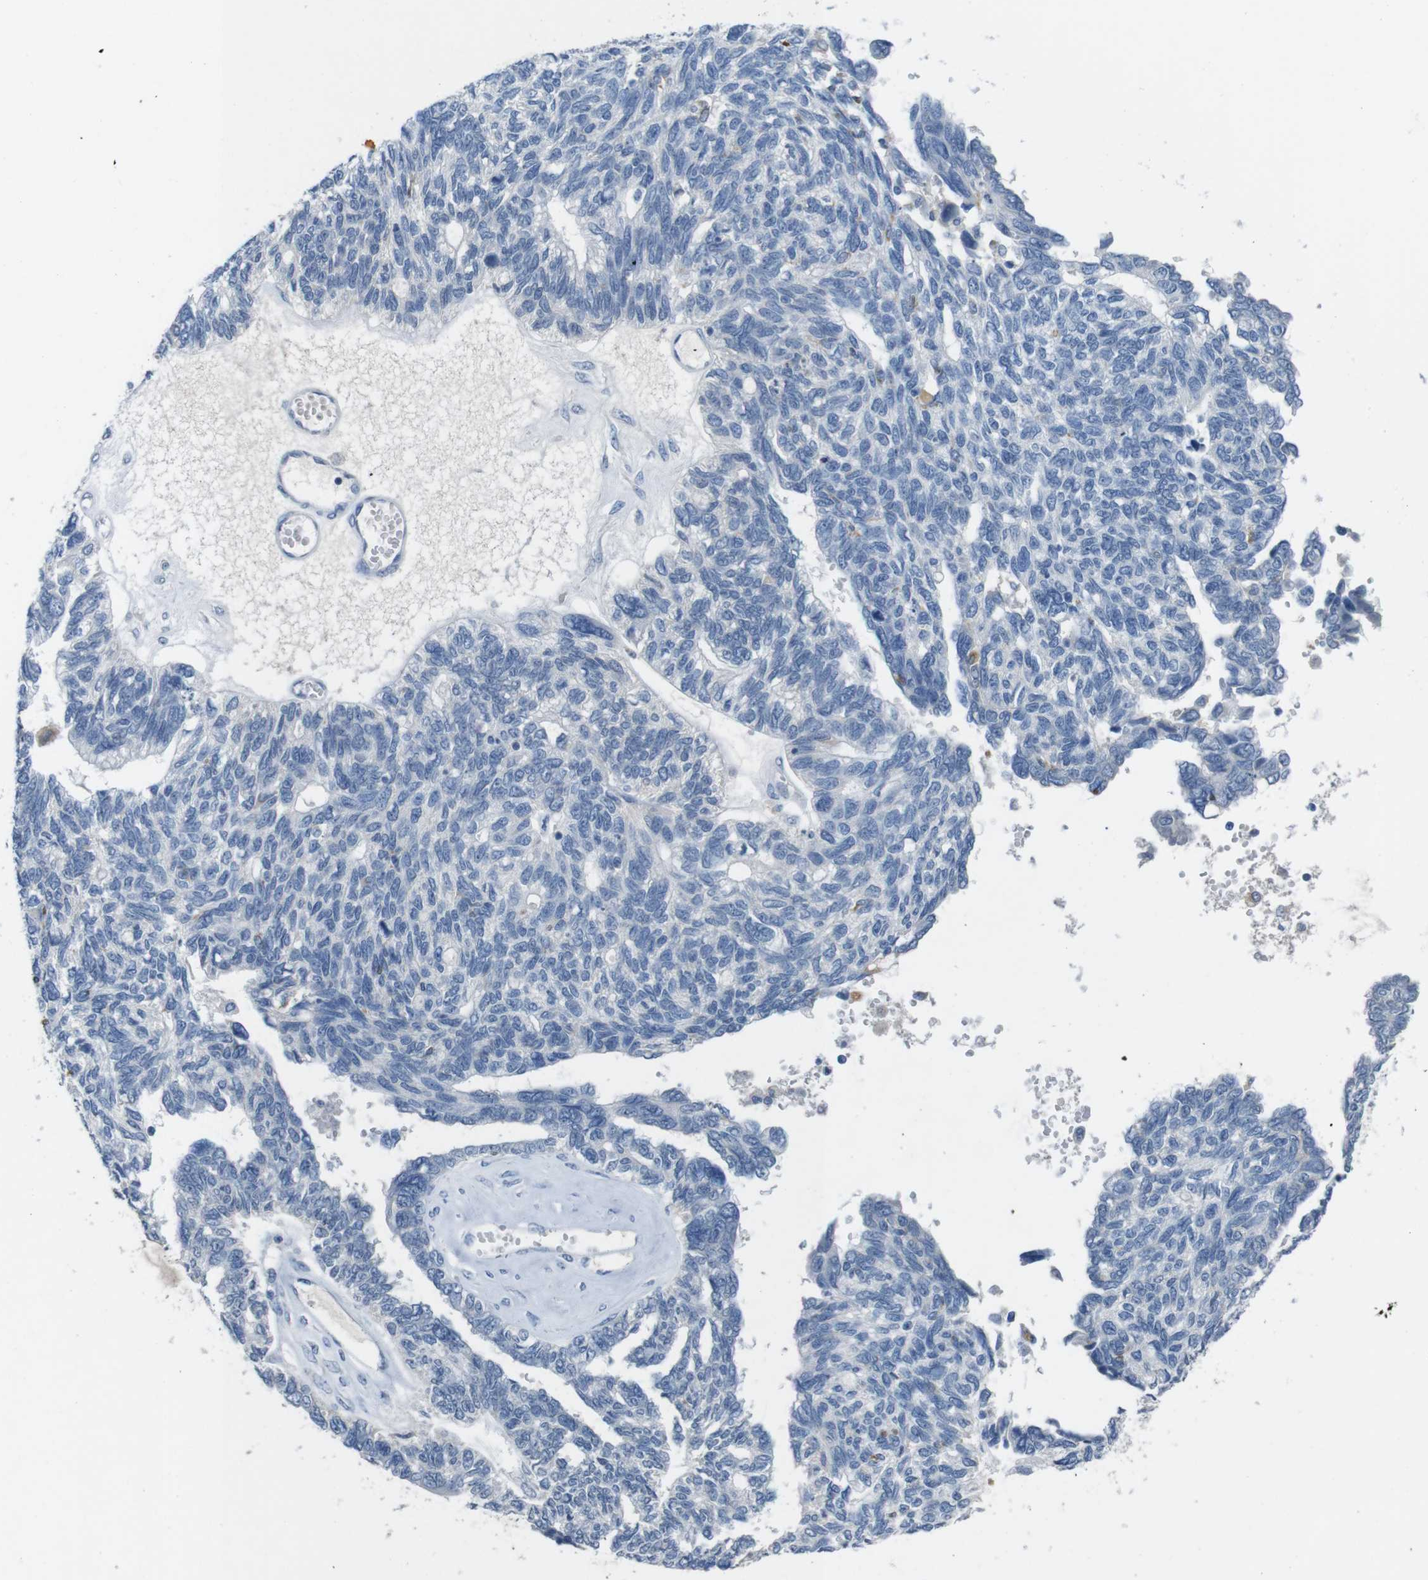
{"staining": {"intensity": "negative", "quantity": "none", "location": "none"}, "tissue": "ovarian cancer", "cell_type": "Tumor cells", "image_type": "cancer", "snomed": [{"axis": "morphology", "description": "Cystadenocarcinoma, serous, NOS"}, {"axis": "topography", "description": "Ovary"}], "caption": "This is a histopathology image of immunohistochemistry (IHC) staining of ovarian cancer (serous cystadenocarcinoma), which shows no expression in tumor cells.", "gene": "SLC2A8", "patient": {"sex": "female", "age": 79}}